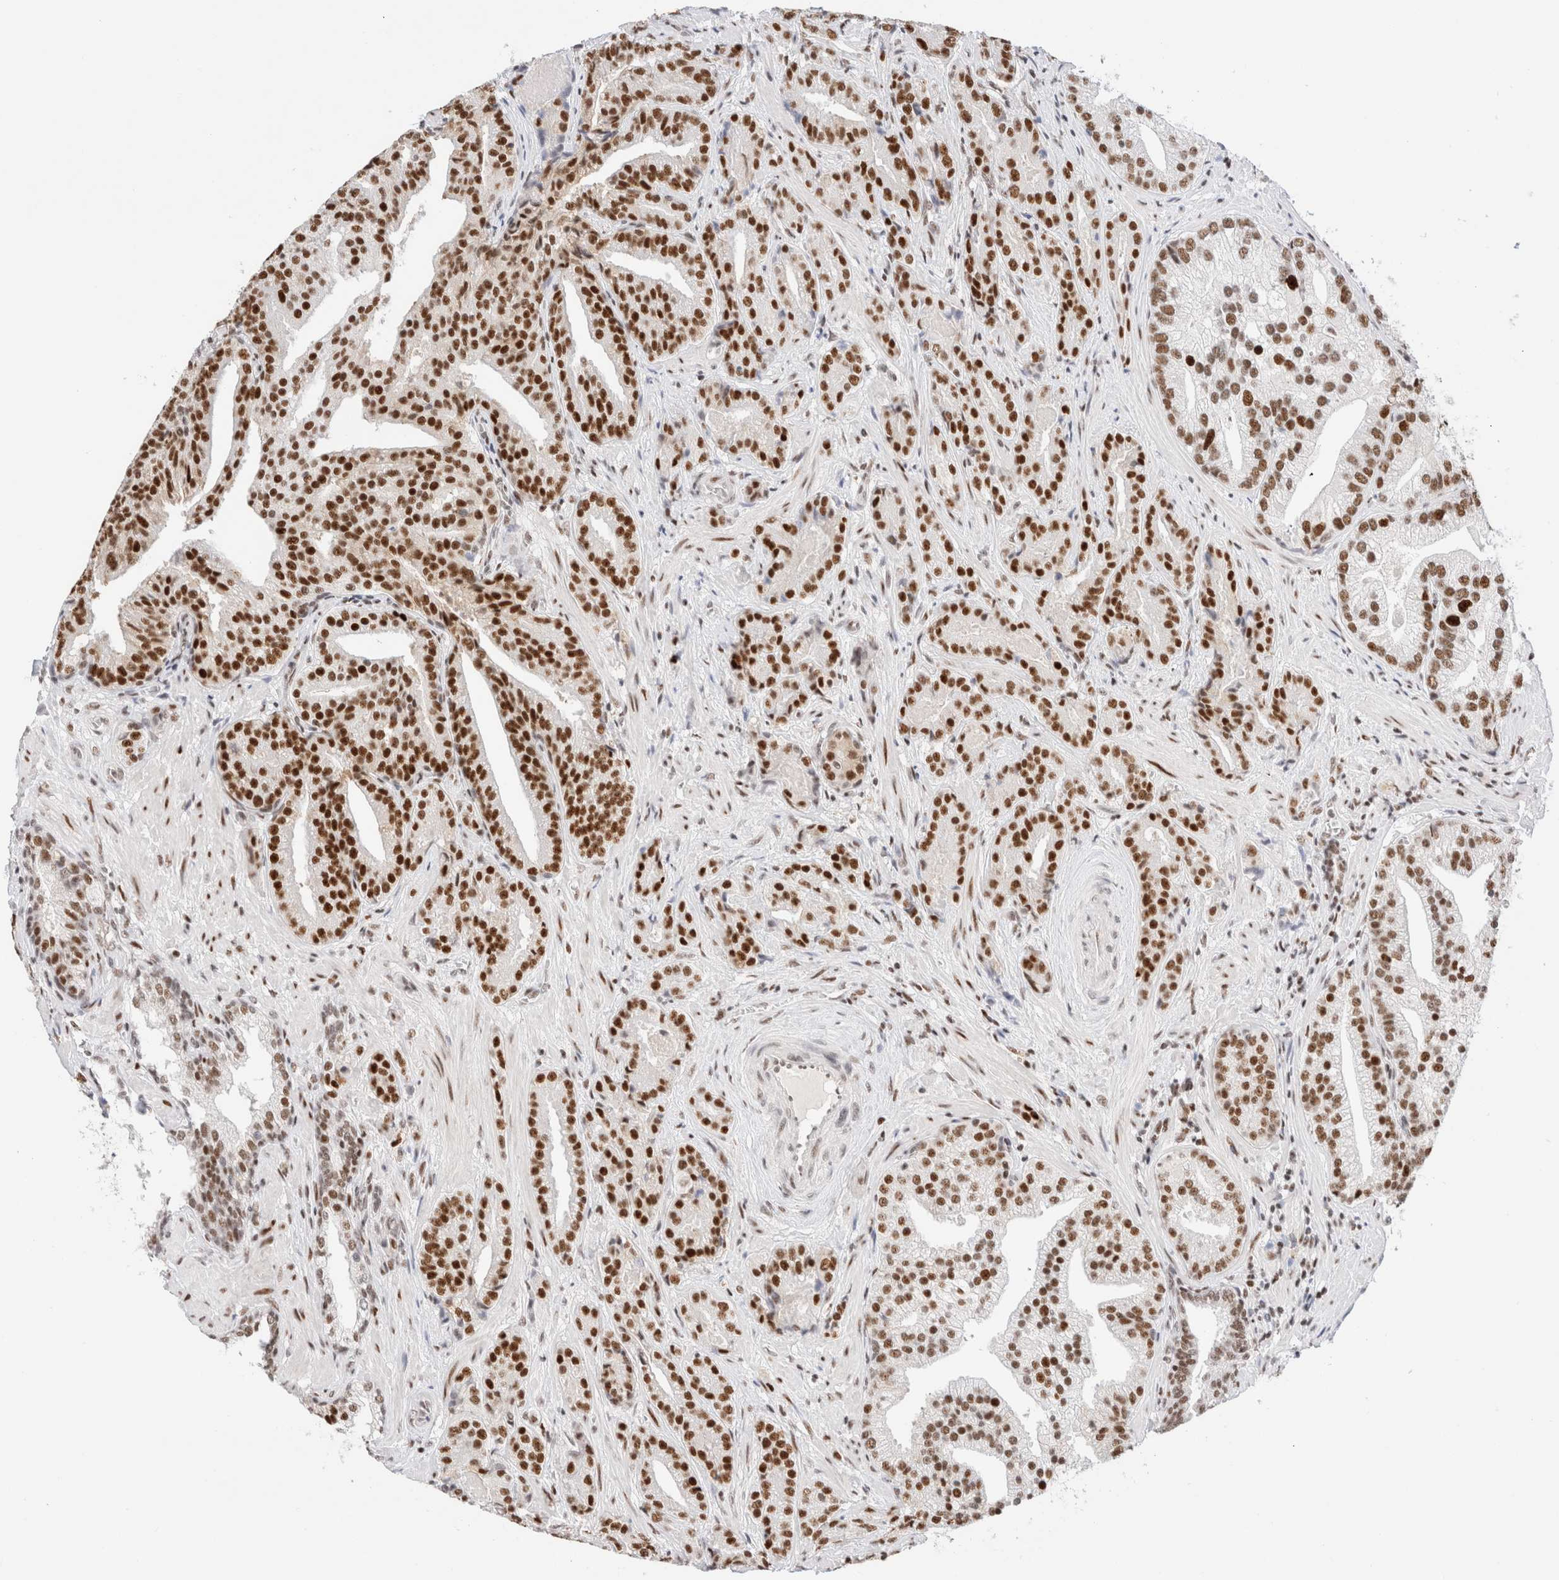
{"staining": {"intensity": "strong", "quantity": ">75%", "location": "nuclear"}, "tissue": "prostate cancer", "cell_type": "Tumor cells", "image_type": "cancer", "snomed": [{"axis": "morphology", "description": "Adenocarcinoma, Low grade"}, {"axis": "topography", "description": "Prostate"}], "caption": "A high-resolution image shows immunohistochemistry staining of prostate cancer (adenocarcinoma (low-grade)), which shows strong nuclear expression in about >75% of tumor cells.", "gene": "ZNF282", "patient": {"sex": "male", "age": 67}}